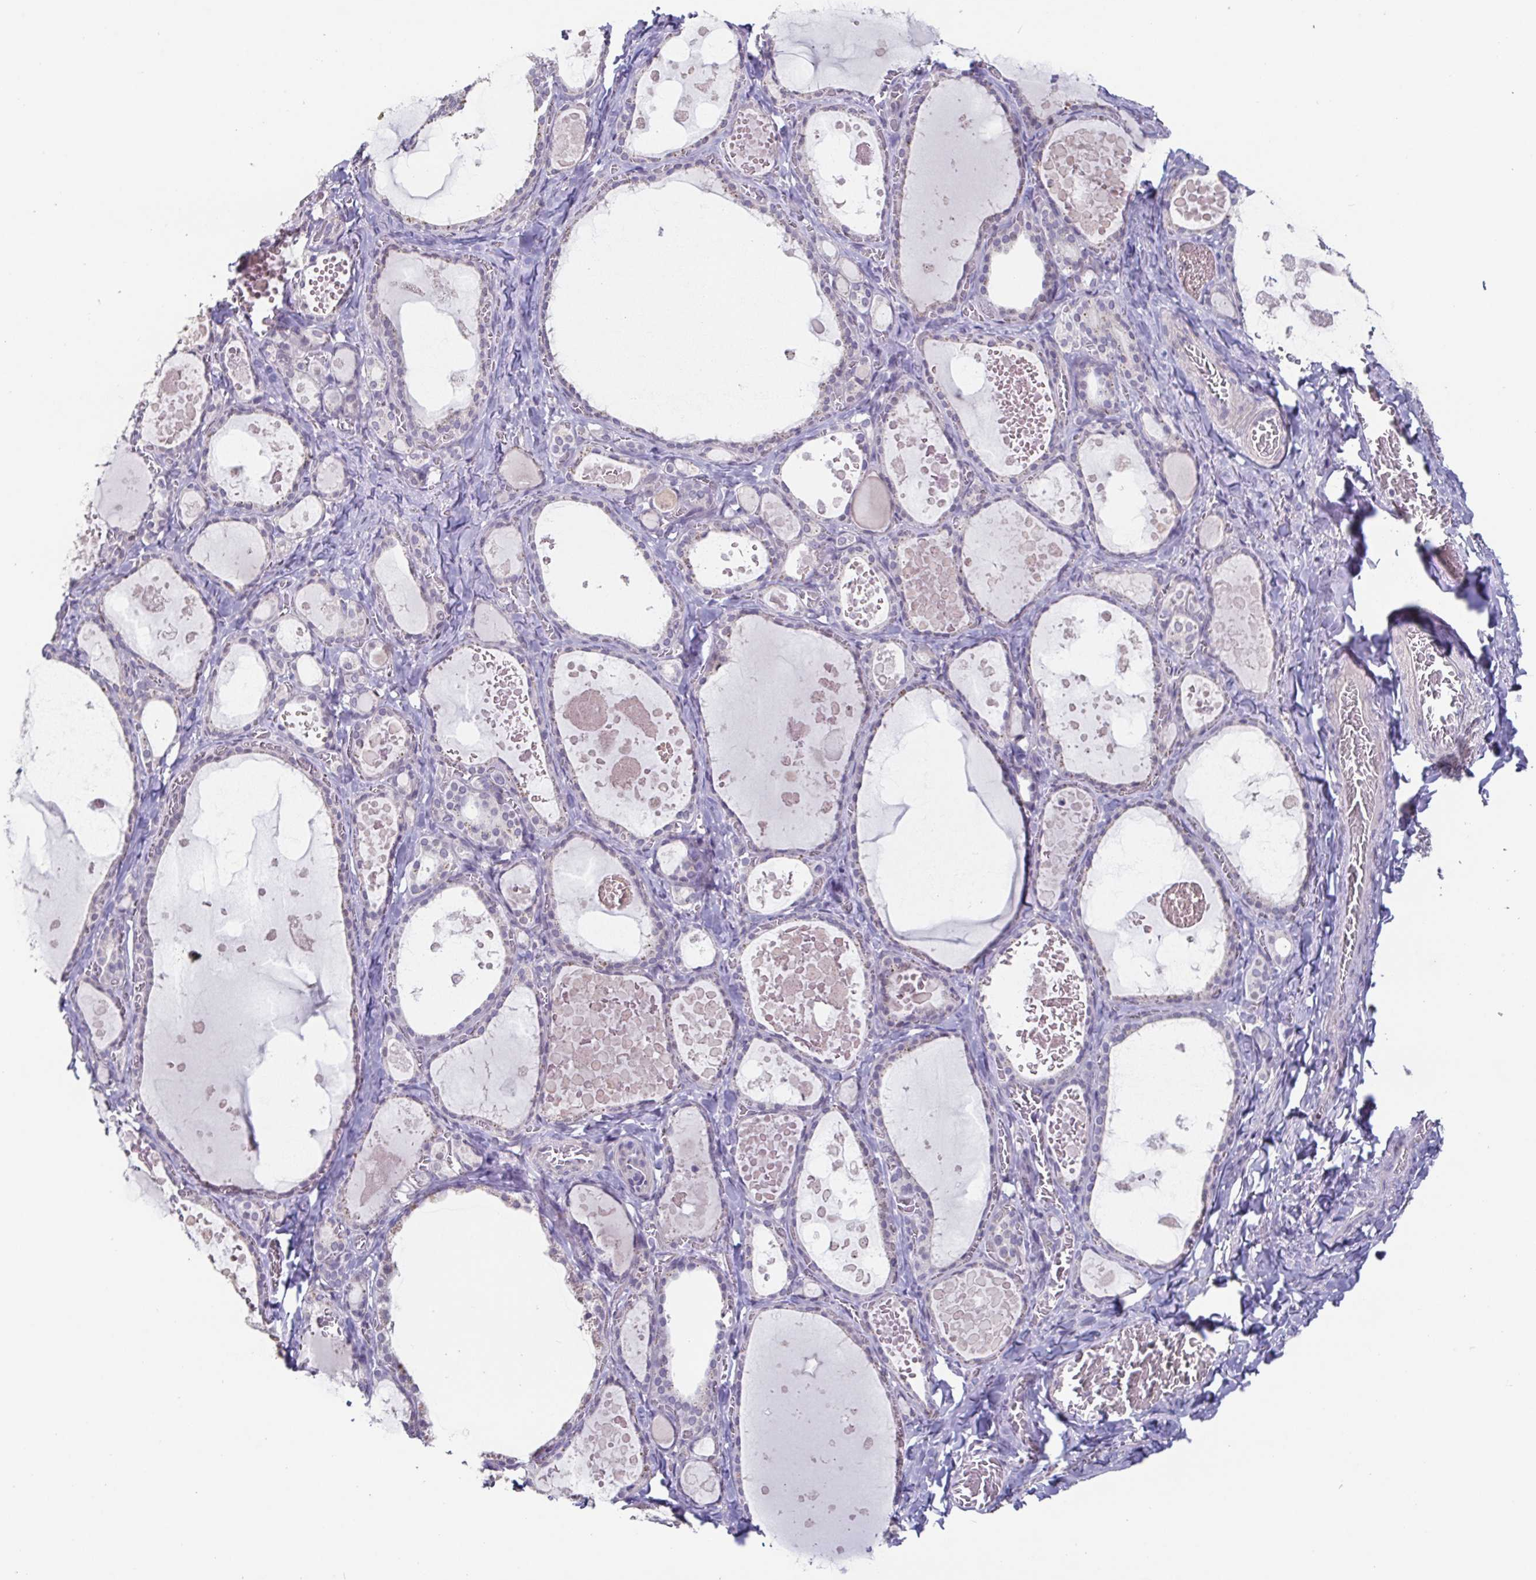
{"staining": {"intensity": "negative", "quantity": "none", "location": "none"}, "tissue": "thyroid gland", "cell_type": "Glandular cells", "image_type": "normal", "snomed": [{"axis": "morphology", "description": "Normal tissue, NOS"}, {"axis": "topography", "description": "Thyroid gland"}], "caption": "Histopathology image shows no protein positivity in glandular cells of normal thyroid gland.", "gene": "GHRL", "patient": {"sex": "female", "age": 56}}